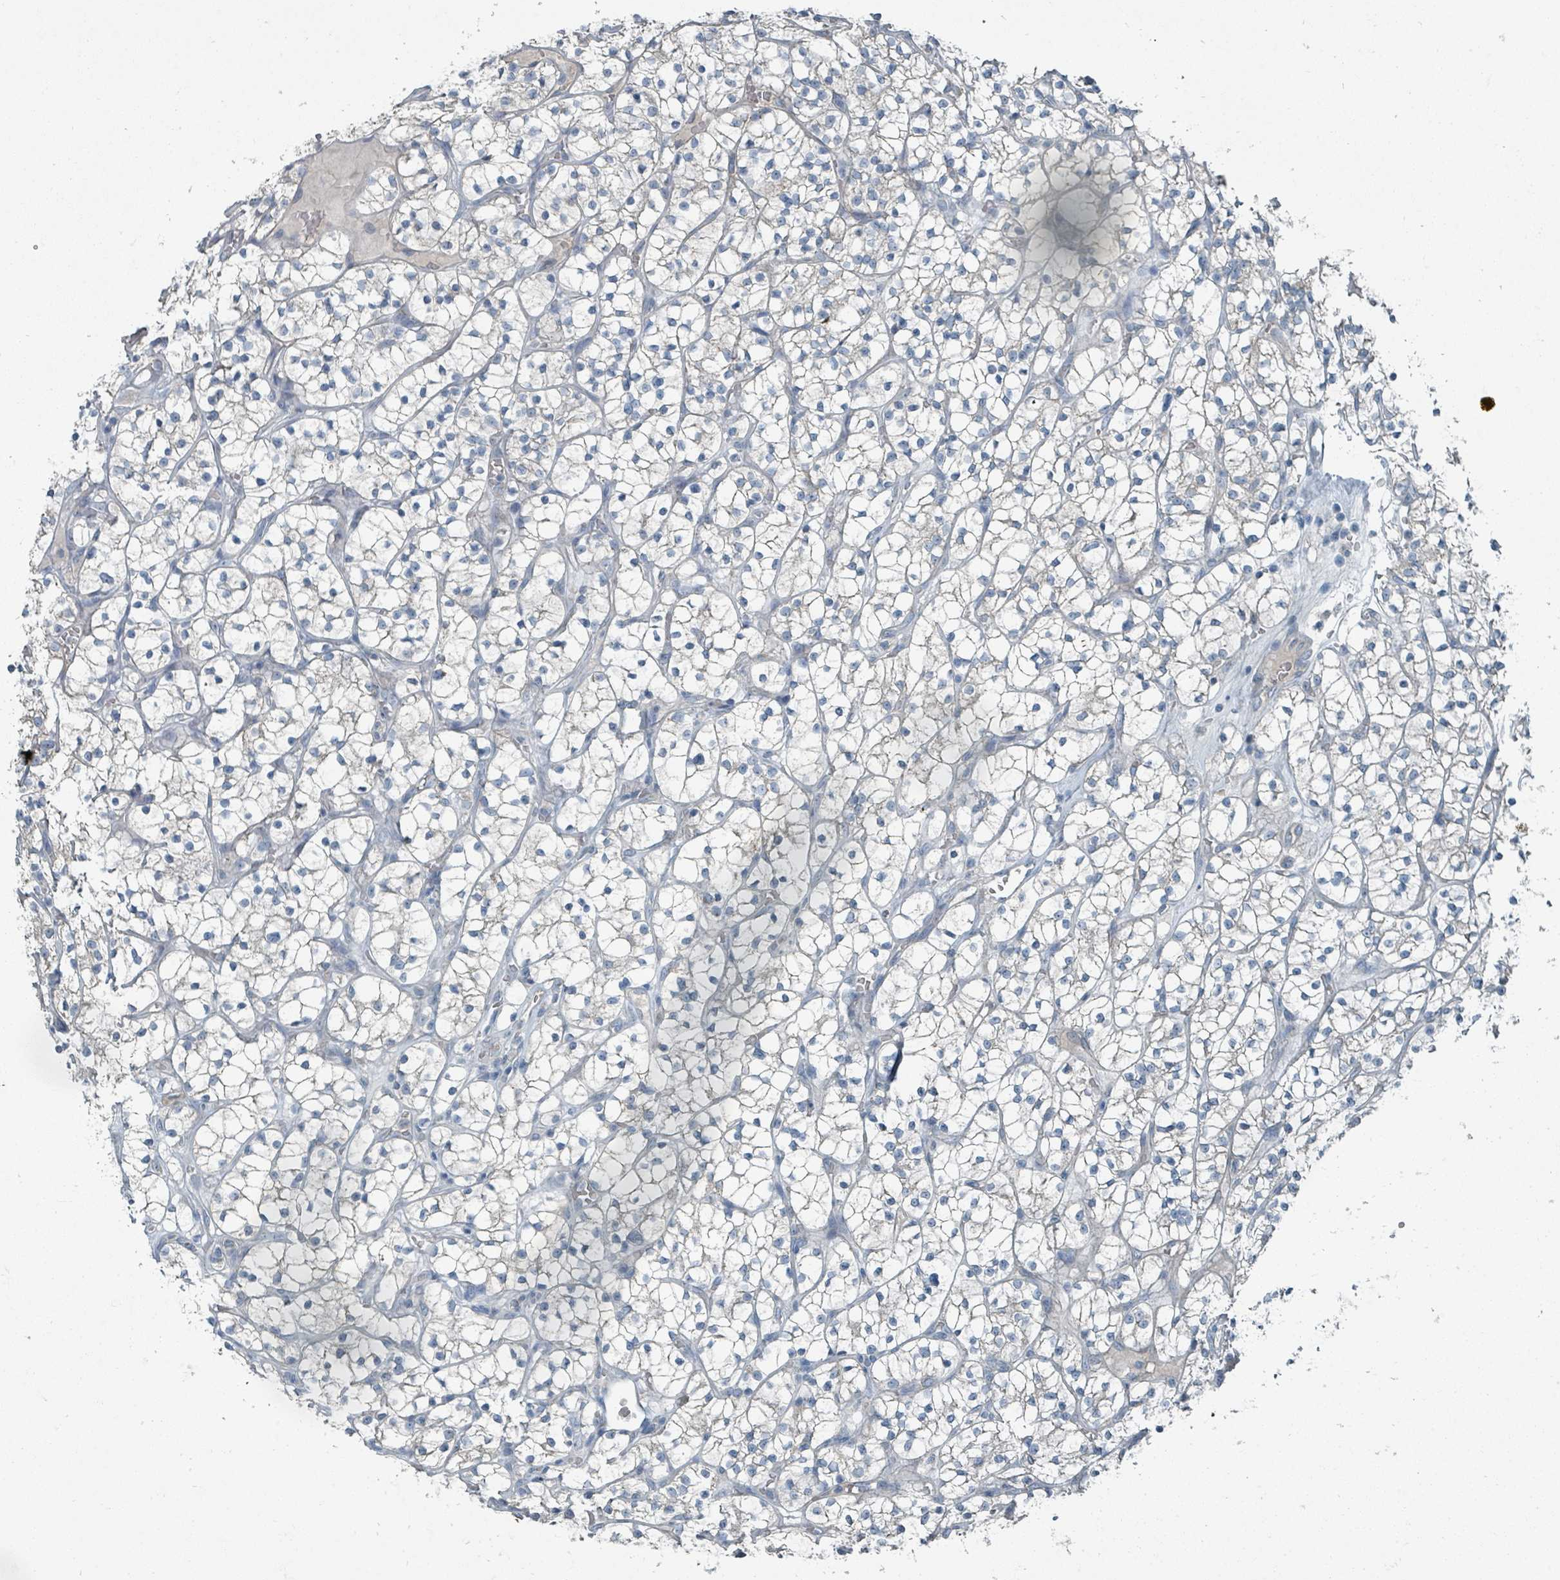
{"staining": {"intensity": "negative", "quantity": "none", "location": "none"}, "tissue": "renal cancer", "cell_type": "Tumor cells", "image_type": "cancer", "snomed": [{"axis": "morphology", "description": "Adenocarcinoma, NOS"}, {"axis": "topography", "description": "Kidney"}], "caption": "This is an immunohistochemistry micrograph of human renal adenocarcinoma. There is no expression in tumor cells.", "gene": "RASA4", "patient": {"sex": "female", "age": 64}}